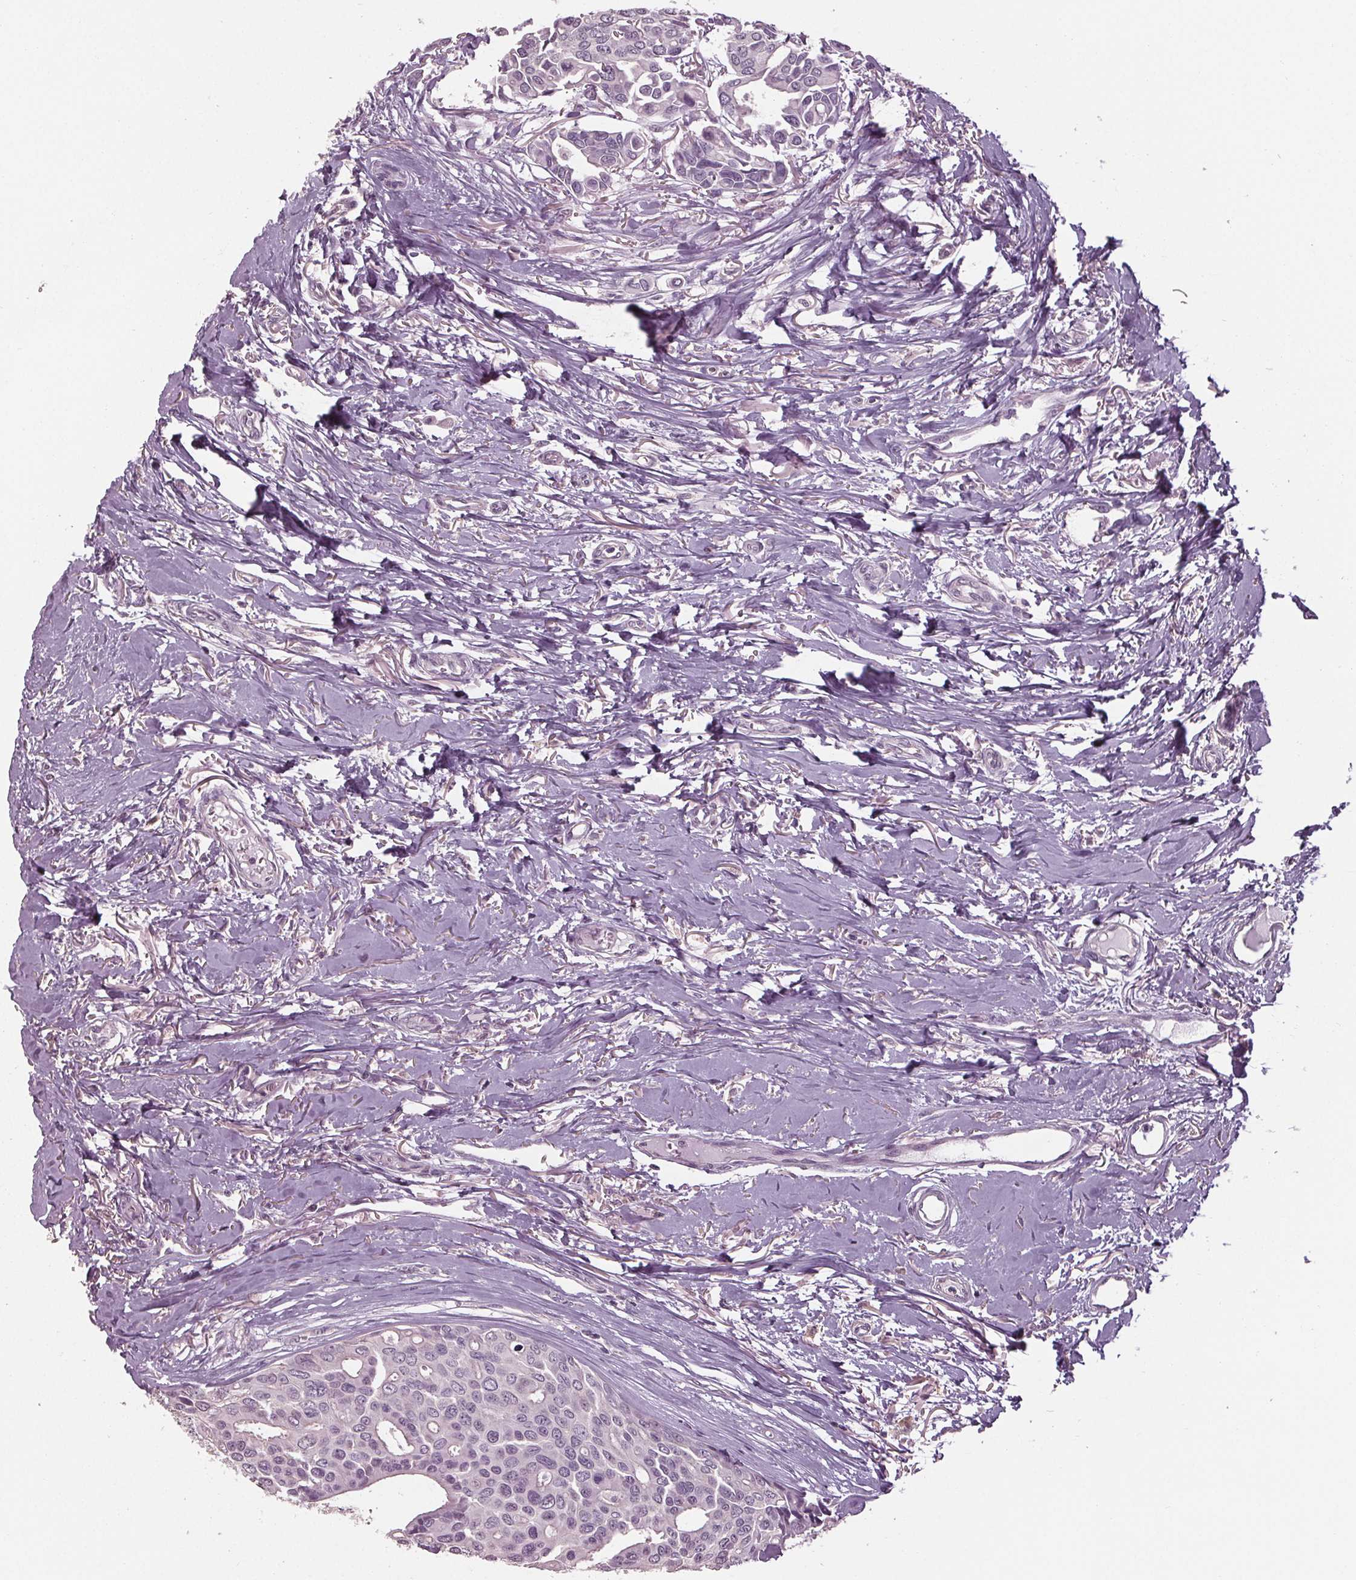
{"staining": {"intensity": "negative", "quantity": "none", "location": "none"}, "tissue": "breast cancer", "cell_type": "Tumor cells", "image_type": "cancer", "snomed": [{"axis": "morphology", "description": "Duct carcinoma"}, {"axis": "topography", "description": "Breast"}], "caption": "A photomicrograph of breast intraductal carcinoma stained for a protein demonstrates no brown staining in tumor cells.", "gene": "TNNC2", "patient": {"sex": "female", "age": 54}}